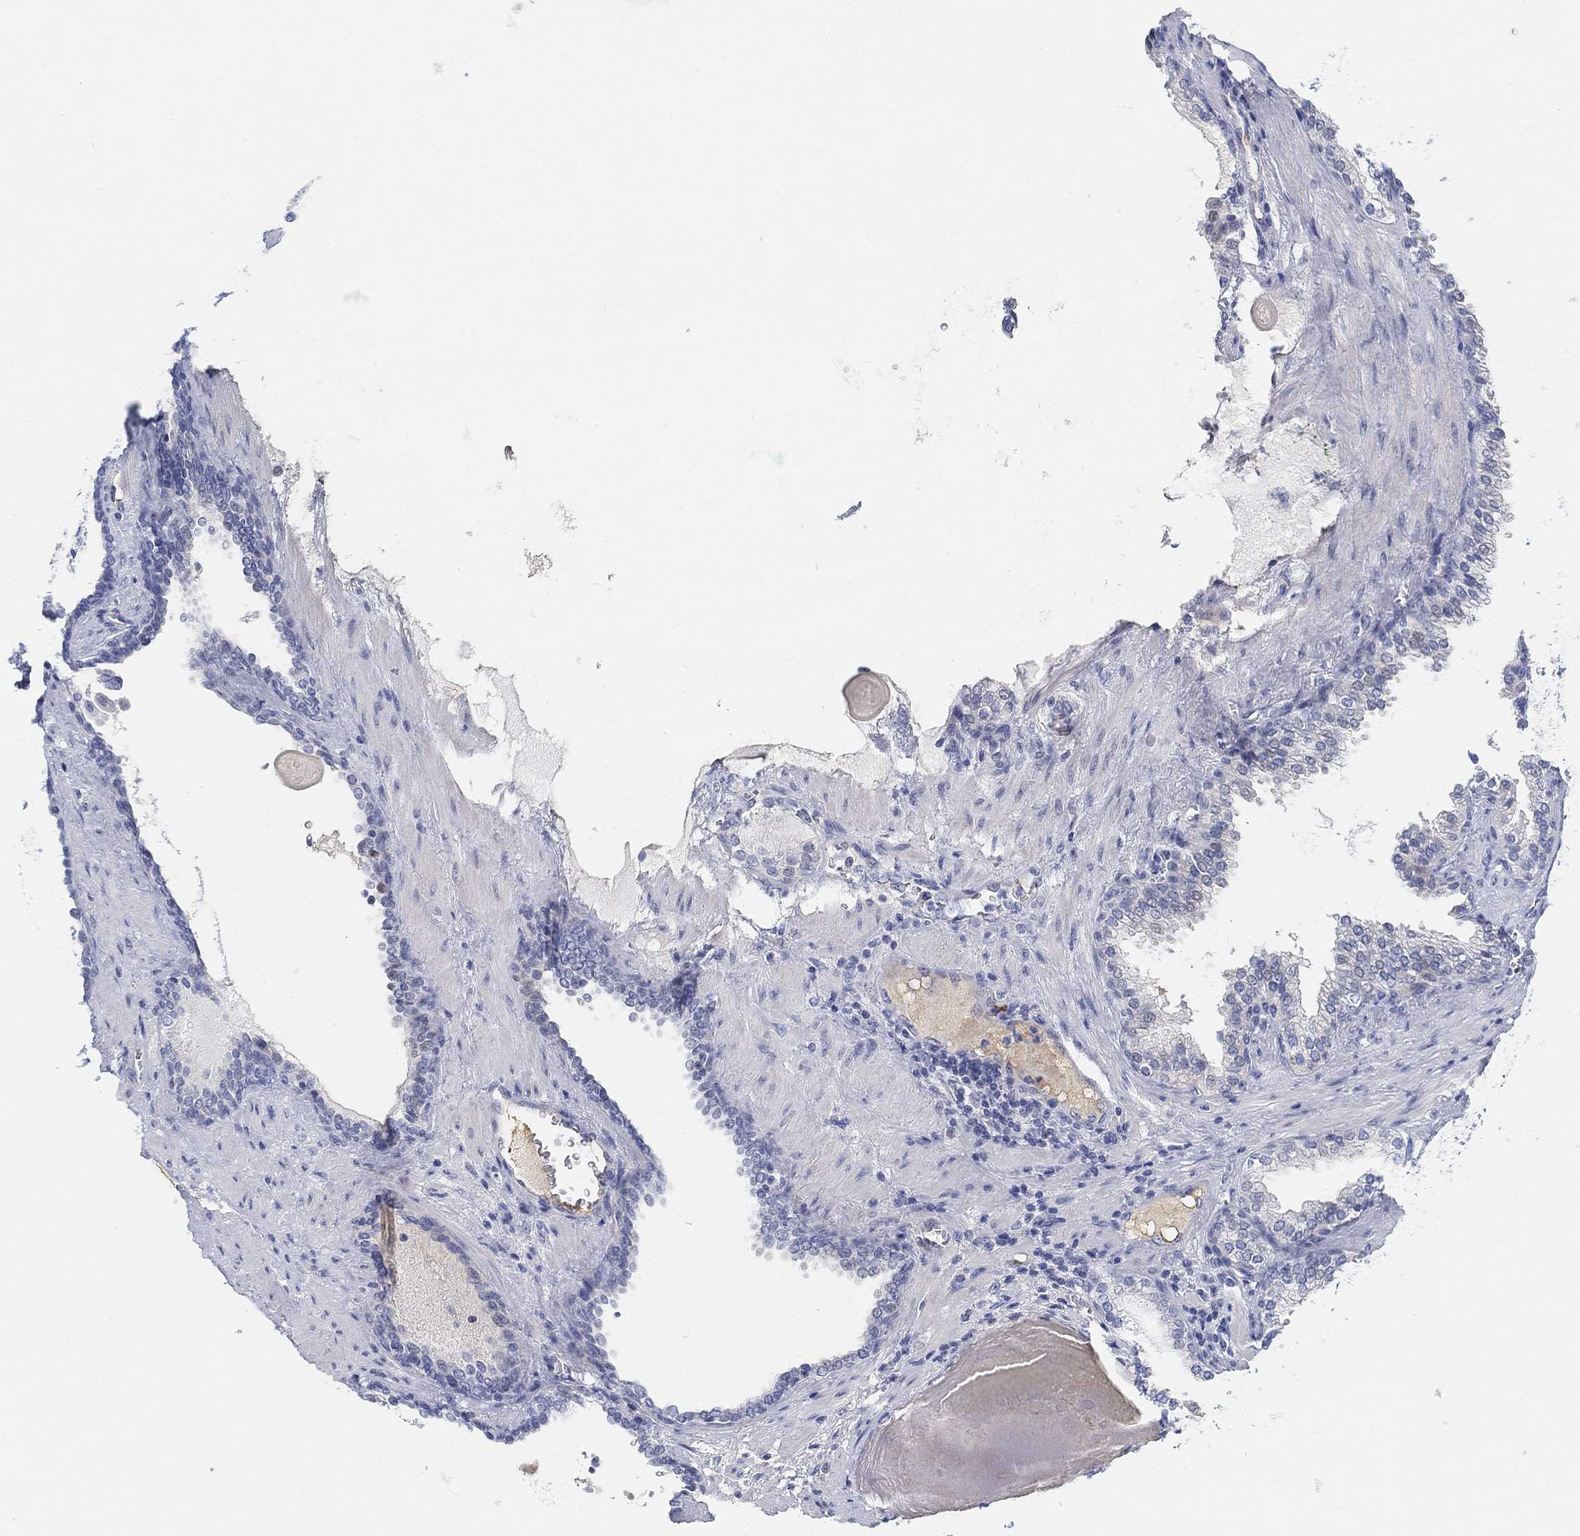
{"staining": {"intensity": "negative", "quantity": "none", "location": "none"}, "tissue": "prostate cancer", "cell_type": "Tumor cells", "image_type": "cancer", "snomed": [{"axis": "morphology", "description": "Adenocarcinoma, Low grade"}, {"axis": "topography", "description": "Prostate"}], "caption": "High power microscopy photomicrograph of an IHC micrograph of low-grade adenocarcinoma (prostate), revealing no significant staining in tumor cells.", "gene": "SNTG2", "patient": {"sex": "male", "age": 60}}